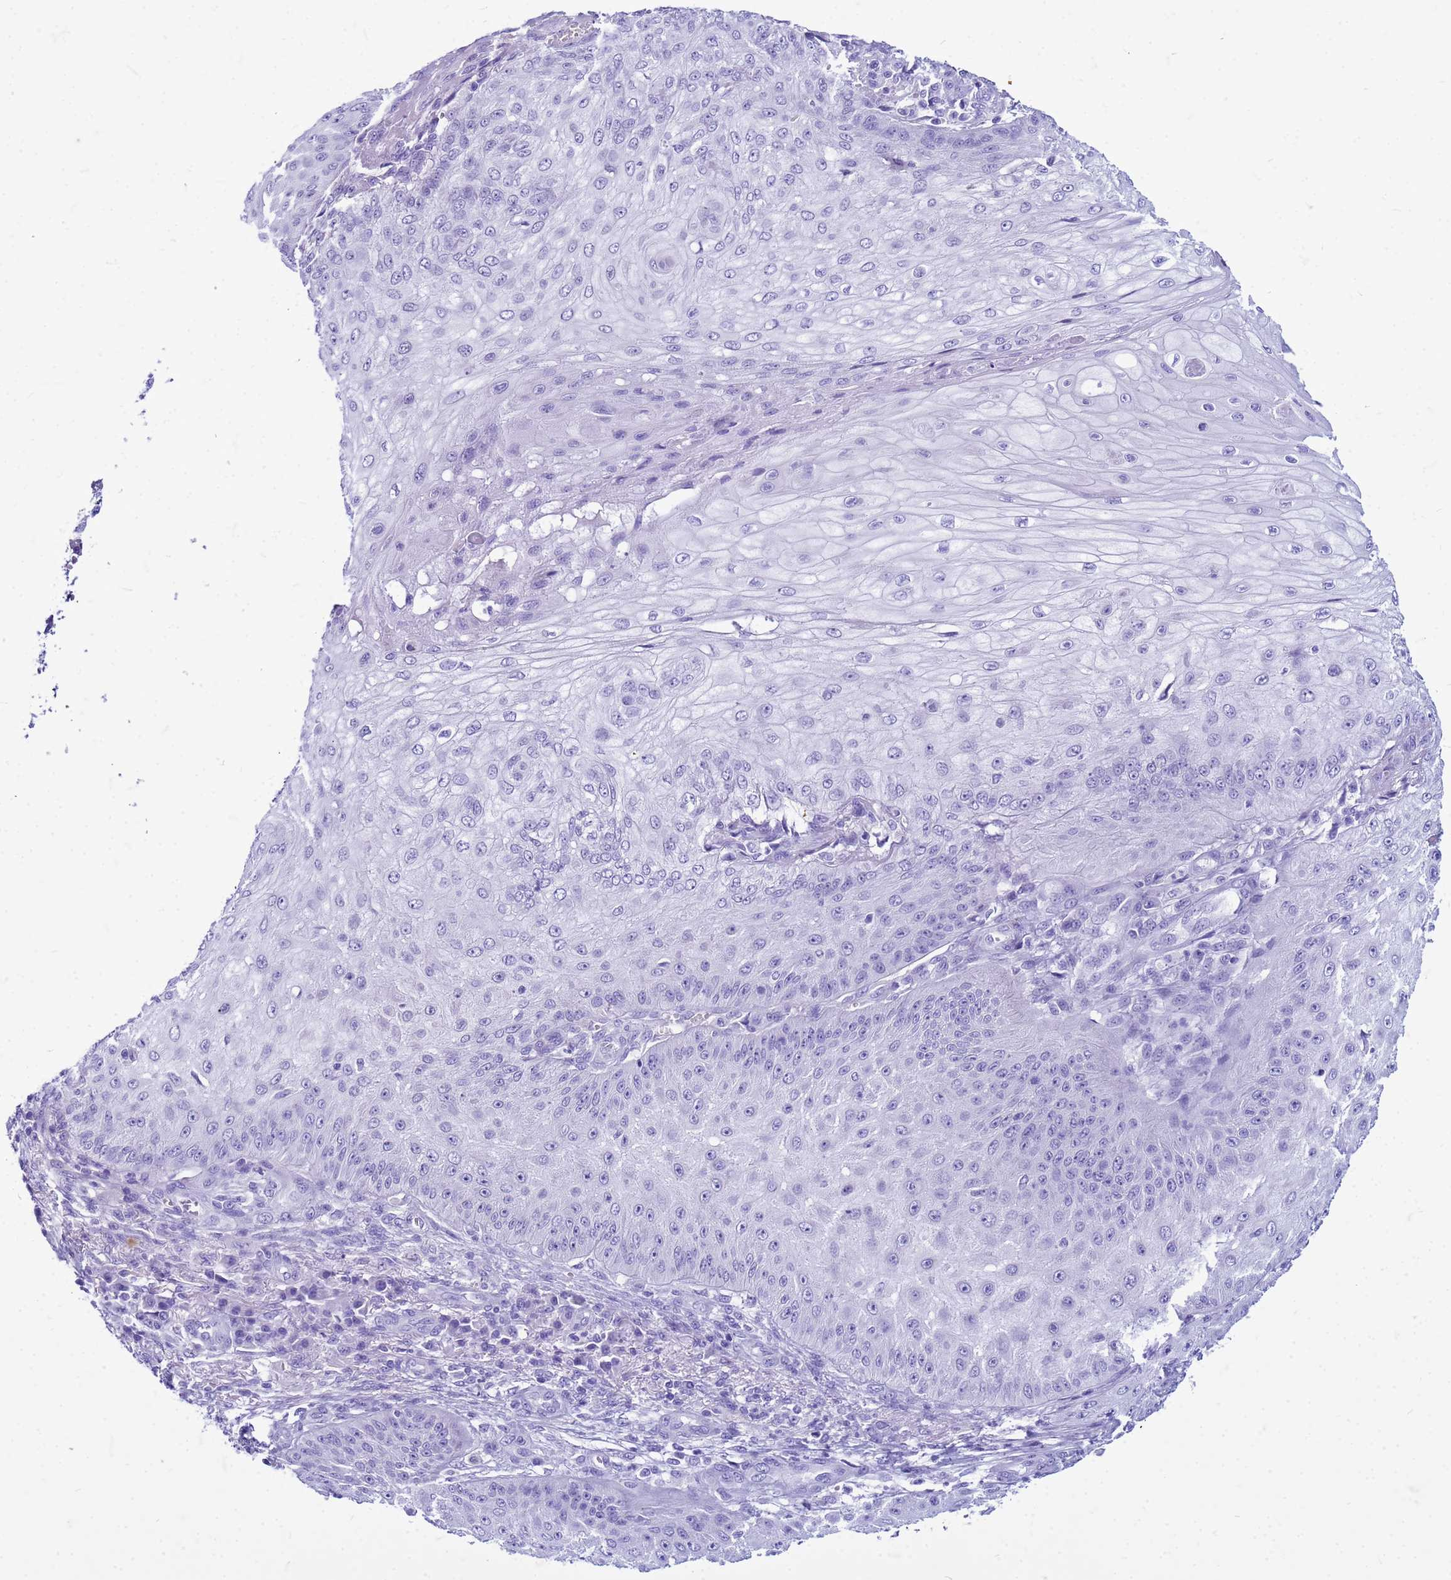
{"staining": {"intensity": "negative", "quantity": "none", "location": "none"}, "tissue": "skin cancer", "cell_type": "Tumor cells", "image_type": "cancer", "snomed": [{"axis": "morphology", "description": "Squamous cell carcinoma, NOS"}, {"axis": "topography", "description": "Skin"}], "caption": "DAB (3,3'-diaminobenzidine) immunohistochemical staining of squamous cell carcinoma (skin) demonstrates no significant staining in tumor cells. (DAB (3,3'-diaminobenzidine) immunohistochemistry (IHC) with hematoxylin counter stain).", "gene": "CFAP100", "patient": {"sex": "male", "age": 70}}